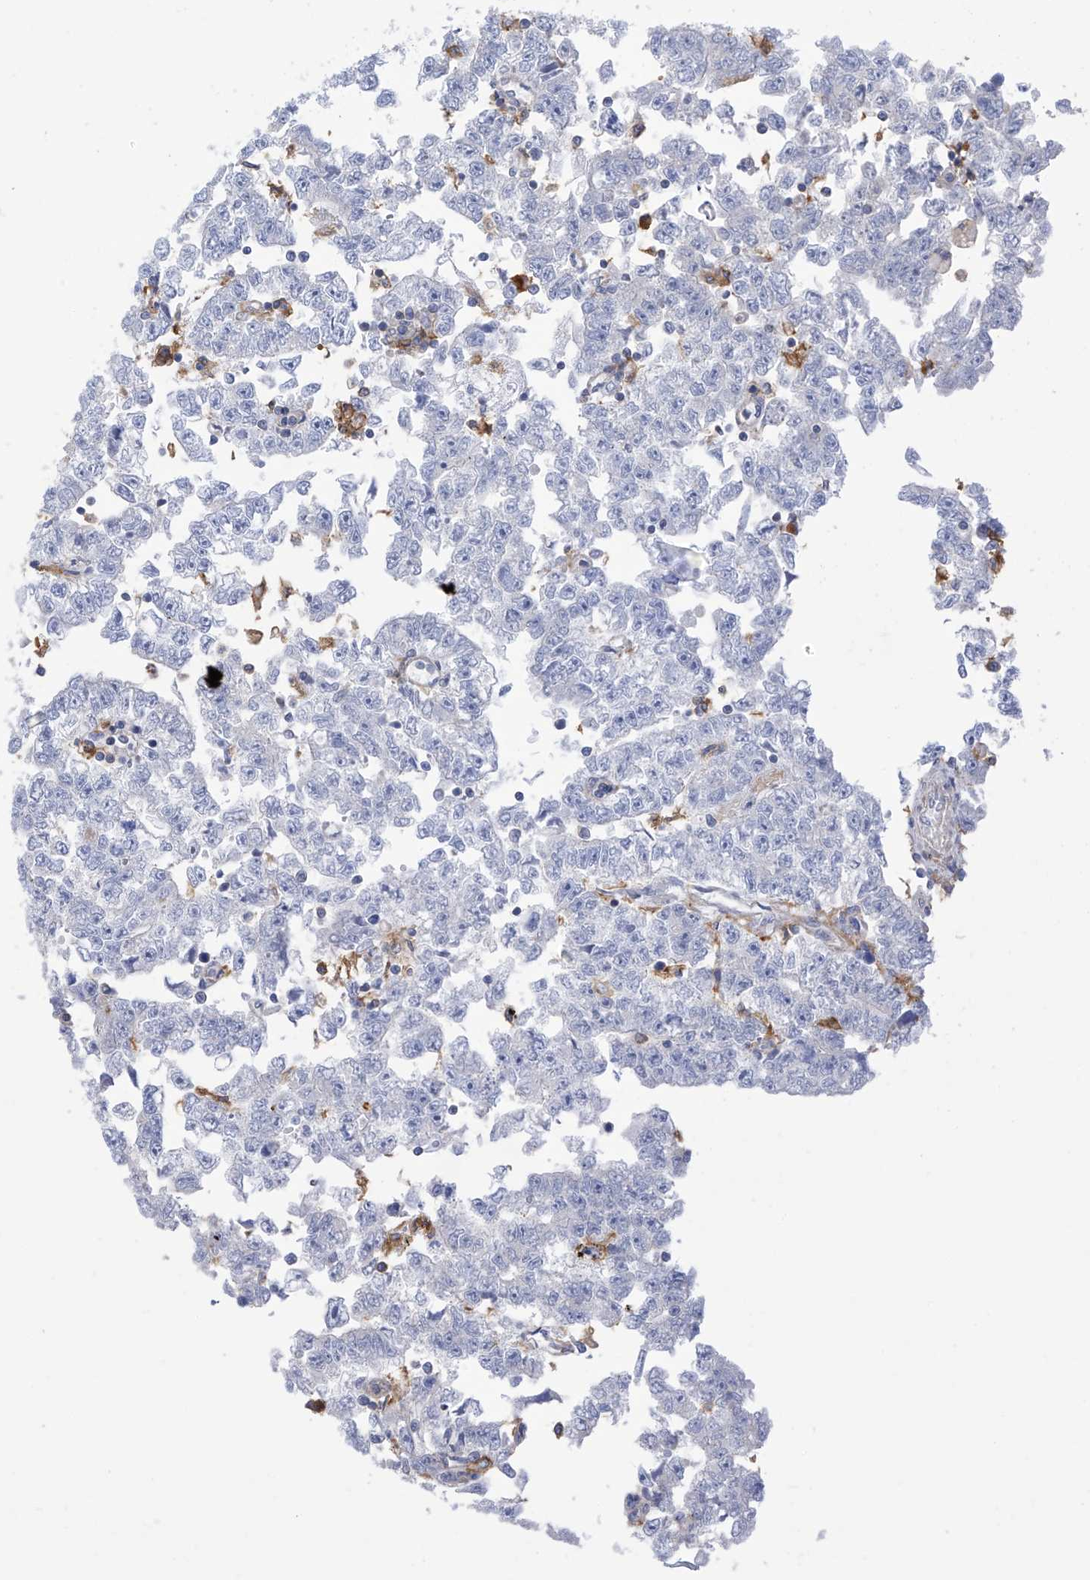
{"staining": {"intensity": "negative", "quantity": "none", "location": "none"}, "tissue": "testis cancer", "cell_type": "Tumor cells", "image_type": "cancer", "snomed": [{"axis": "morphology", "description": "Carcinoma, Embryonal, NOS"}, {"axis": "topography", "description": "Testis"}], "caption": "The micrograph demonstrates no significant positivity in tumor cells of testis cancer (embryonal carcinoma). (DAB immunohistochemistry (IHC), high magnification).", "gene": "P2RX7", "patient": {"sex": "male", "age": 25}}